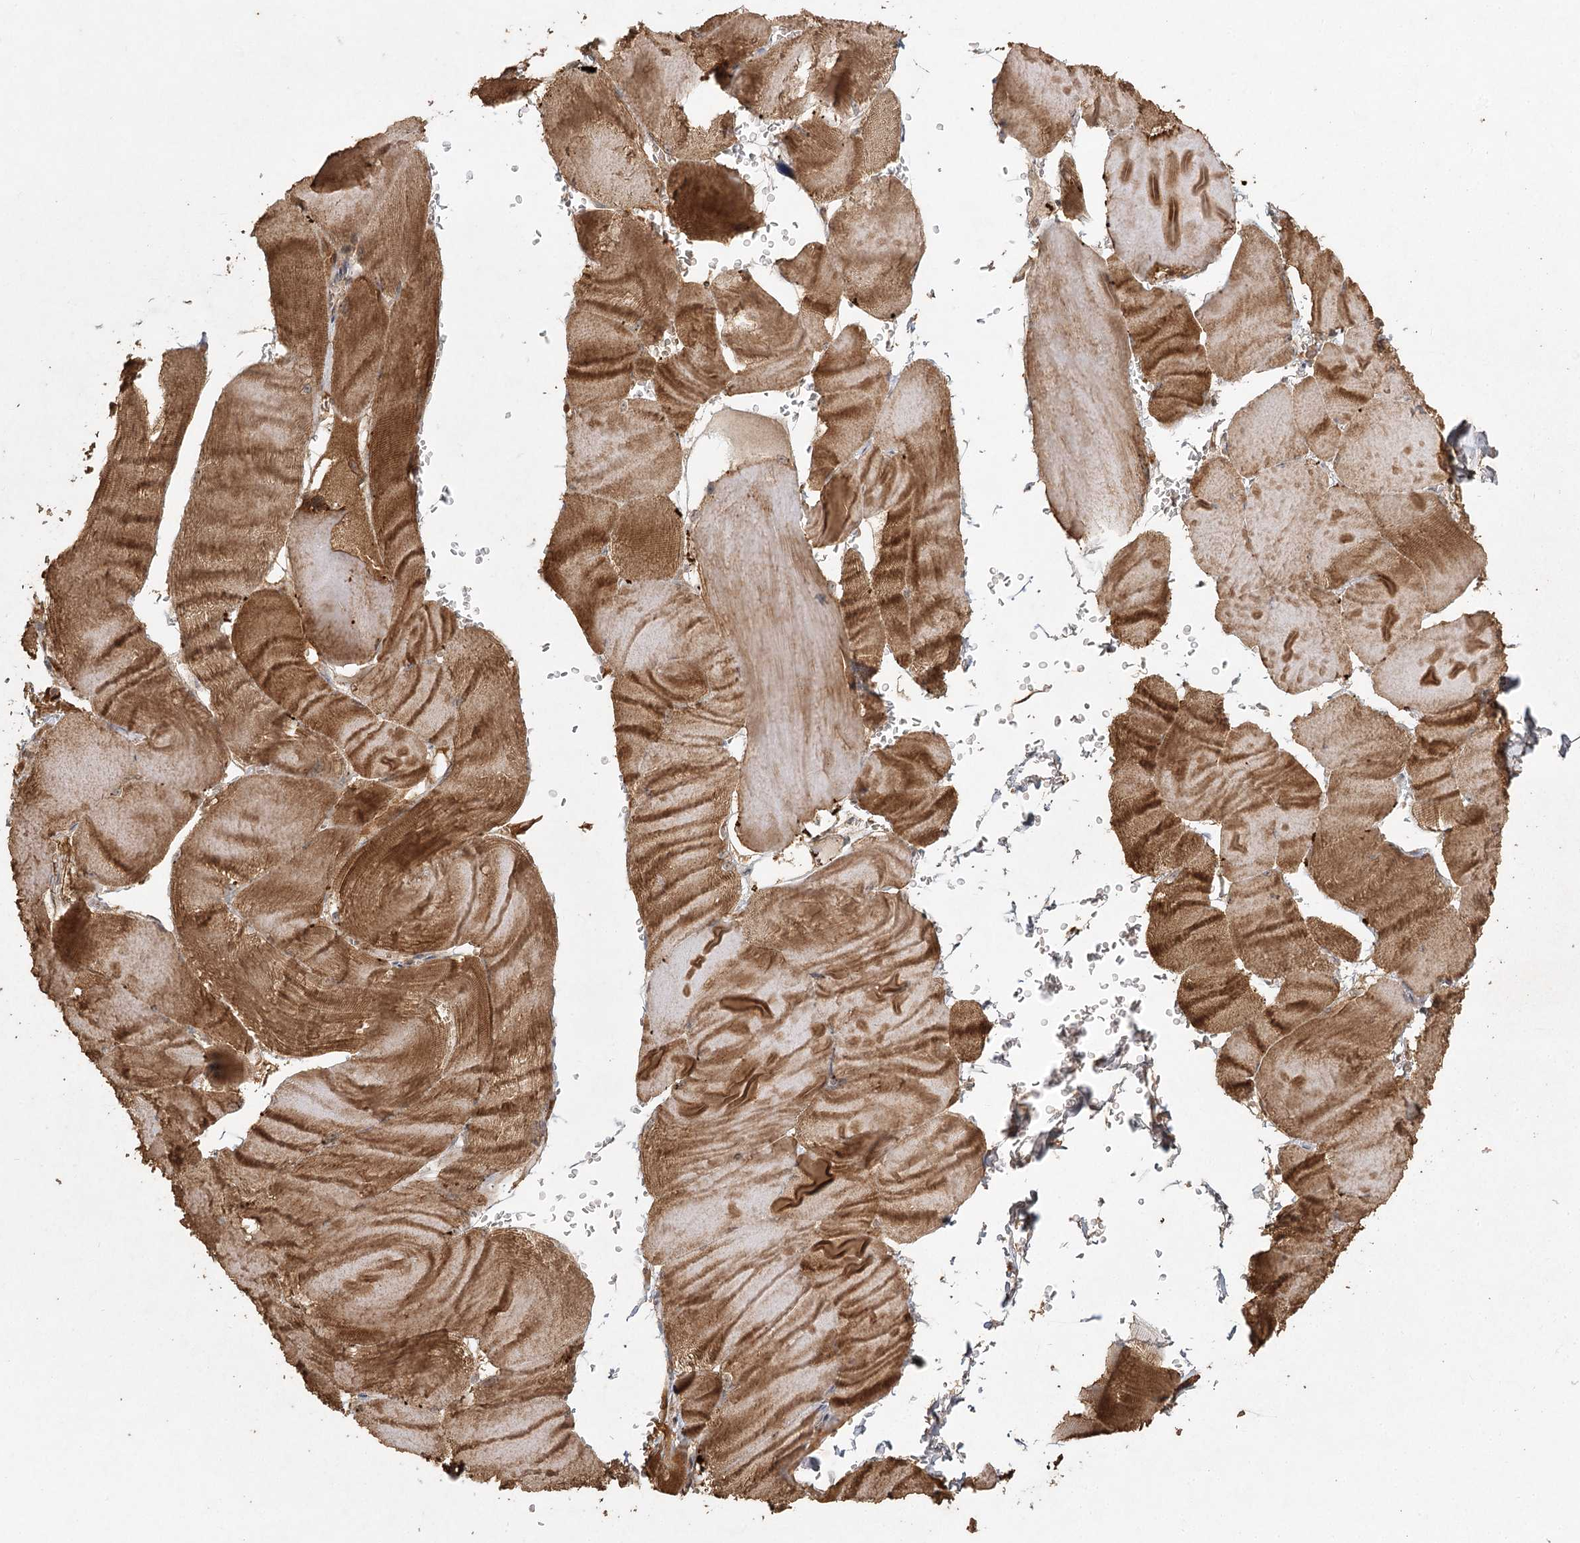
{"staining": {"intensity": "moderate", "quantity": ">75%", "location": "cytoplasmic/membranous"}, "tissue": "skeletal muscle", "cell_type": "Myocytes", "image_type": "normal", "snomed": [{"axis": "morphology", "description": "Normal tissue, NOS"}, {"axis": "morphology", "description": "Basal cell carcinoma"}, {"axis": "topography", "description": "Skeletal muscle"}], "caption": "Immunohistochemistry (IHC) staining of benign skeletal muscle, which displays medium levels of moderate cytoplasmic/membranous expression in about >75% of myocytes indicating moderate cytoplasmic/membranous protein expression. The staining was performed using DAB (brown) for protein detection and nuclei were counterstained in hematoxylin (blue).", "gene": "ARL13A", "patient": {"sex": "female", "age": 64}}